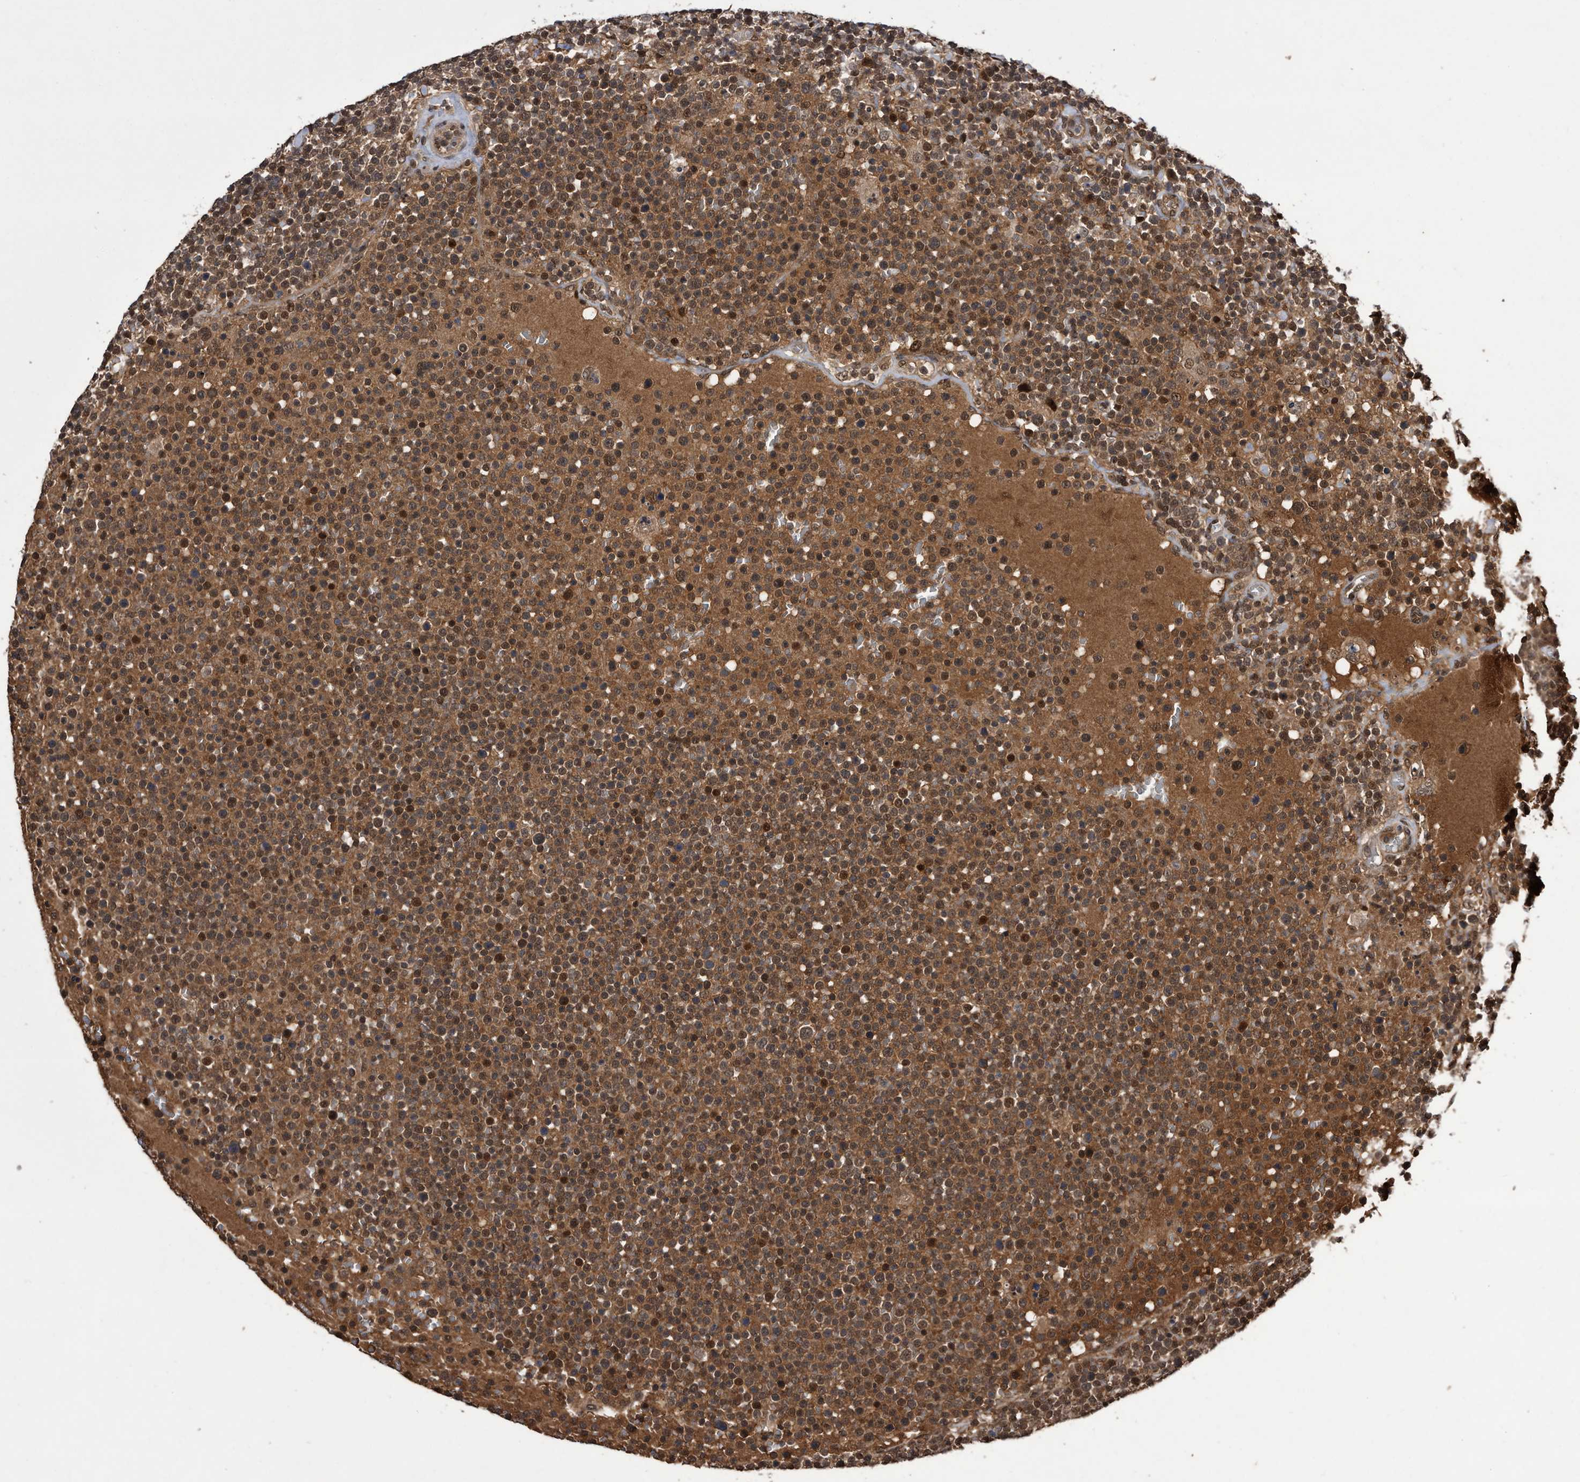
{"staining": {"intensity": "moderate", "quantity": ">75%", "location": "cytoplasmic/membranous,nuclear"}, "tissue": "lymphoma", "cell_type": "Tumor cells", "image_type": "cancer", "snomed": [{"axis": "morphology", "description": "Malignant lymphoma, non-Hodgkin's type, High grade"}, {"axis": "topography", "description": "Lymph node"}], "caption": "Lymphoma stained with DAB (3,3'-diaminobenzidine) immunohistochemistry shows medium levels of moderate cytoplasmic/membranous and nuclear positivity in about >75% of tumor cells.", "gene": "RAD23B", "patient": {"sex": "male", "age": 61}}